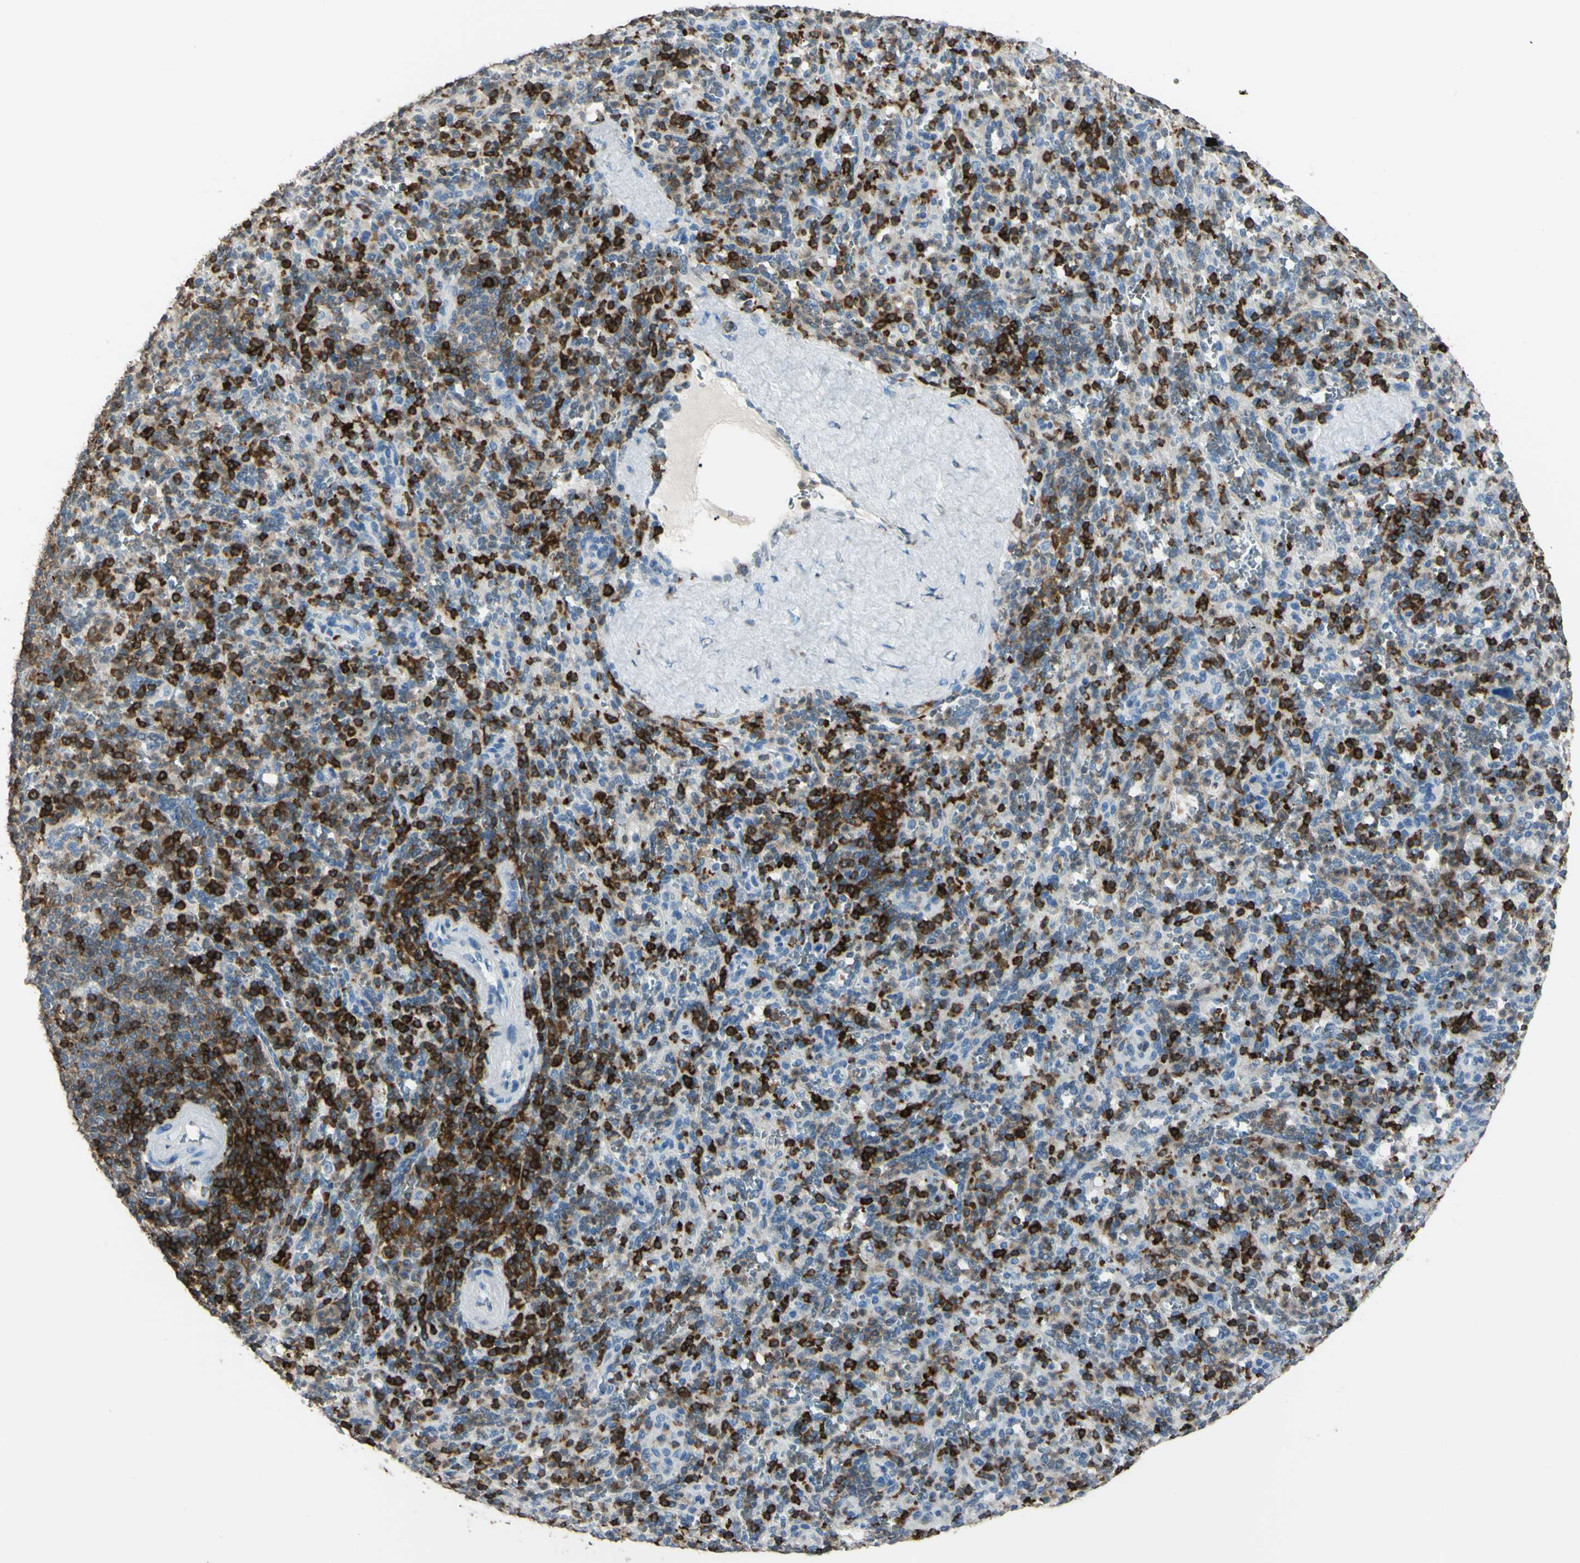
{"staining": {"intensity": "strong", "quantity": "25%-75%", "location": "cytoplasmic/membranous"}, "tissue": "spleen", "cell_type": "Cells in red pulp", "image_type": "normal", "snomed": [{"axis": "morphology", "description": "Normal tissue, NOS"}, {"axis": "topography", "description": "Spleen"}], "caption": "Immunohistochemical staining of unremarkable human spleen displays 25%-75% levels of strong cytoplasmic/membranous protein staining in about 25%-75% of cells in red pulp.", "gene": "PSTPIP1", "patient": {"sex": "male", "age": 36}}